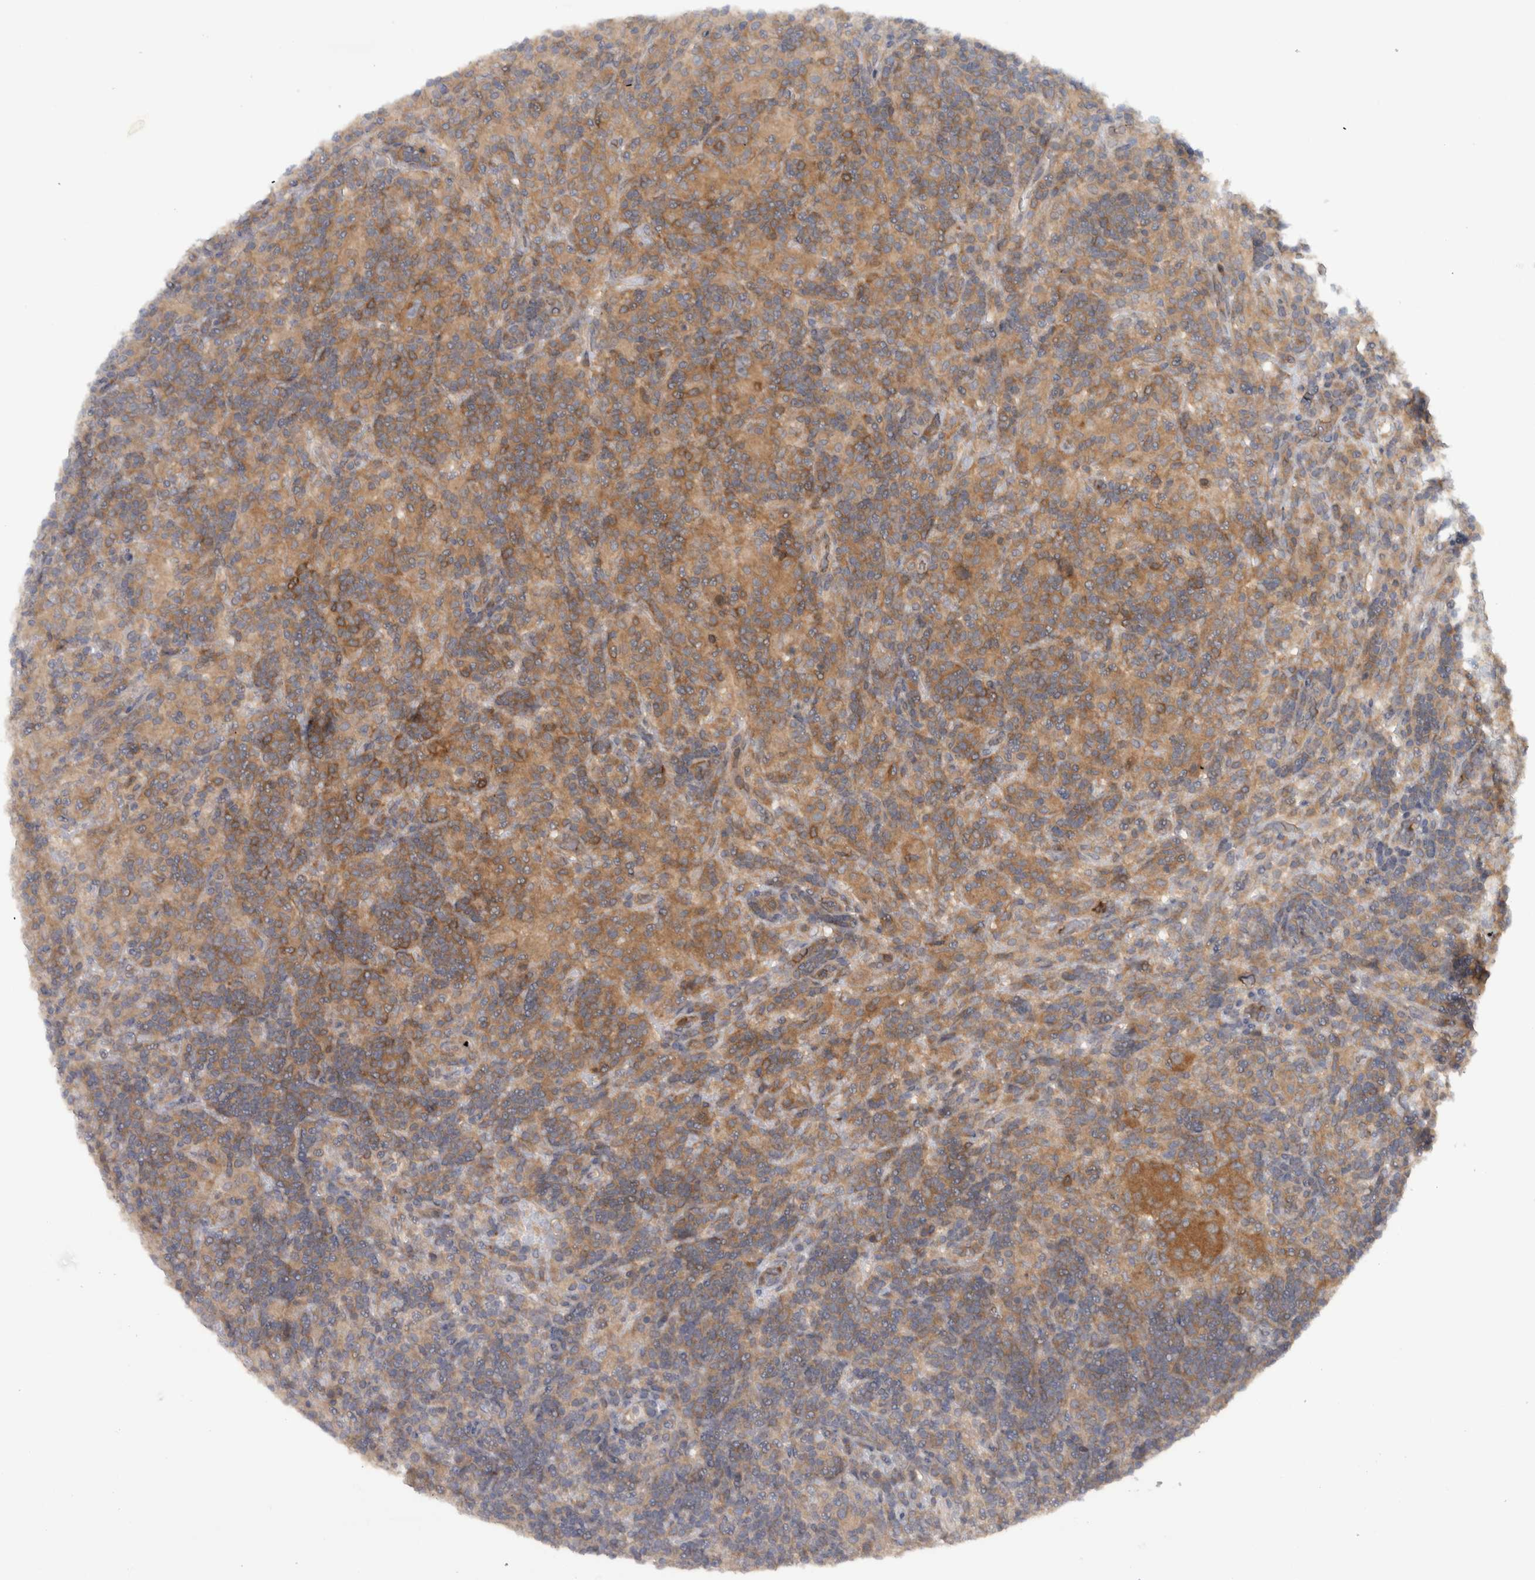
{"staining": {"intensity": "moderate", "quantity": ">75%", "location": "cytoplasmic/membranous"}, "tissue": "lymphoma", "cell_type": "Tumor cells", "image_type": "cancer", "snomed": [{"axis": "morphology", "description": "Hodgkin's disease, NOS"}, {"axis": "topography", "description": "Lymph node"}], "caption": "Human lymphoma stained for a protein (brown) demonstrates moderate cytoplasmic/membranous positive staining in approximately >75% of tumor cells.", "gene": "VEPH1", "patient": {"sex": "male", "age": 70}}